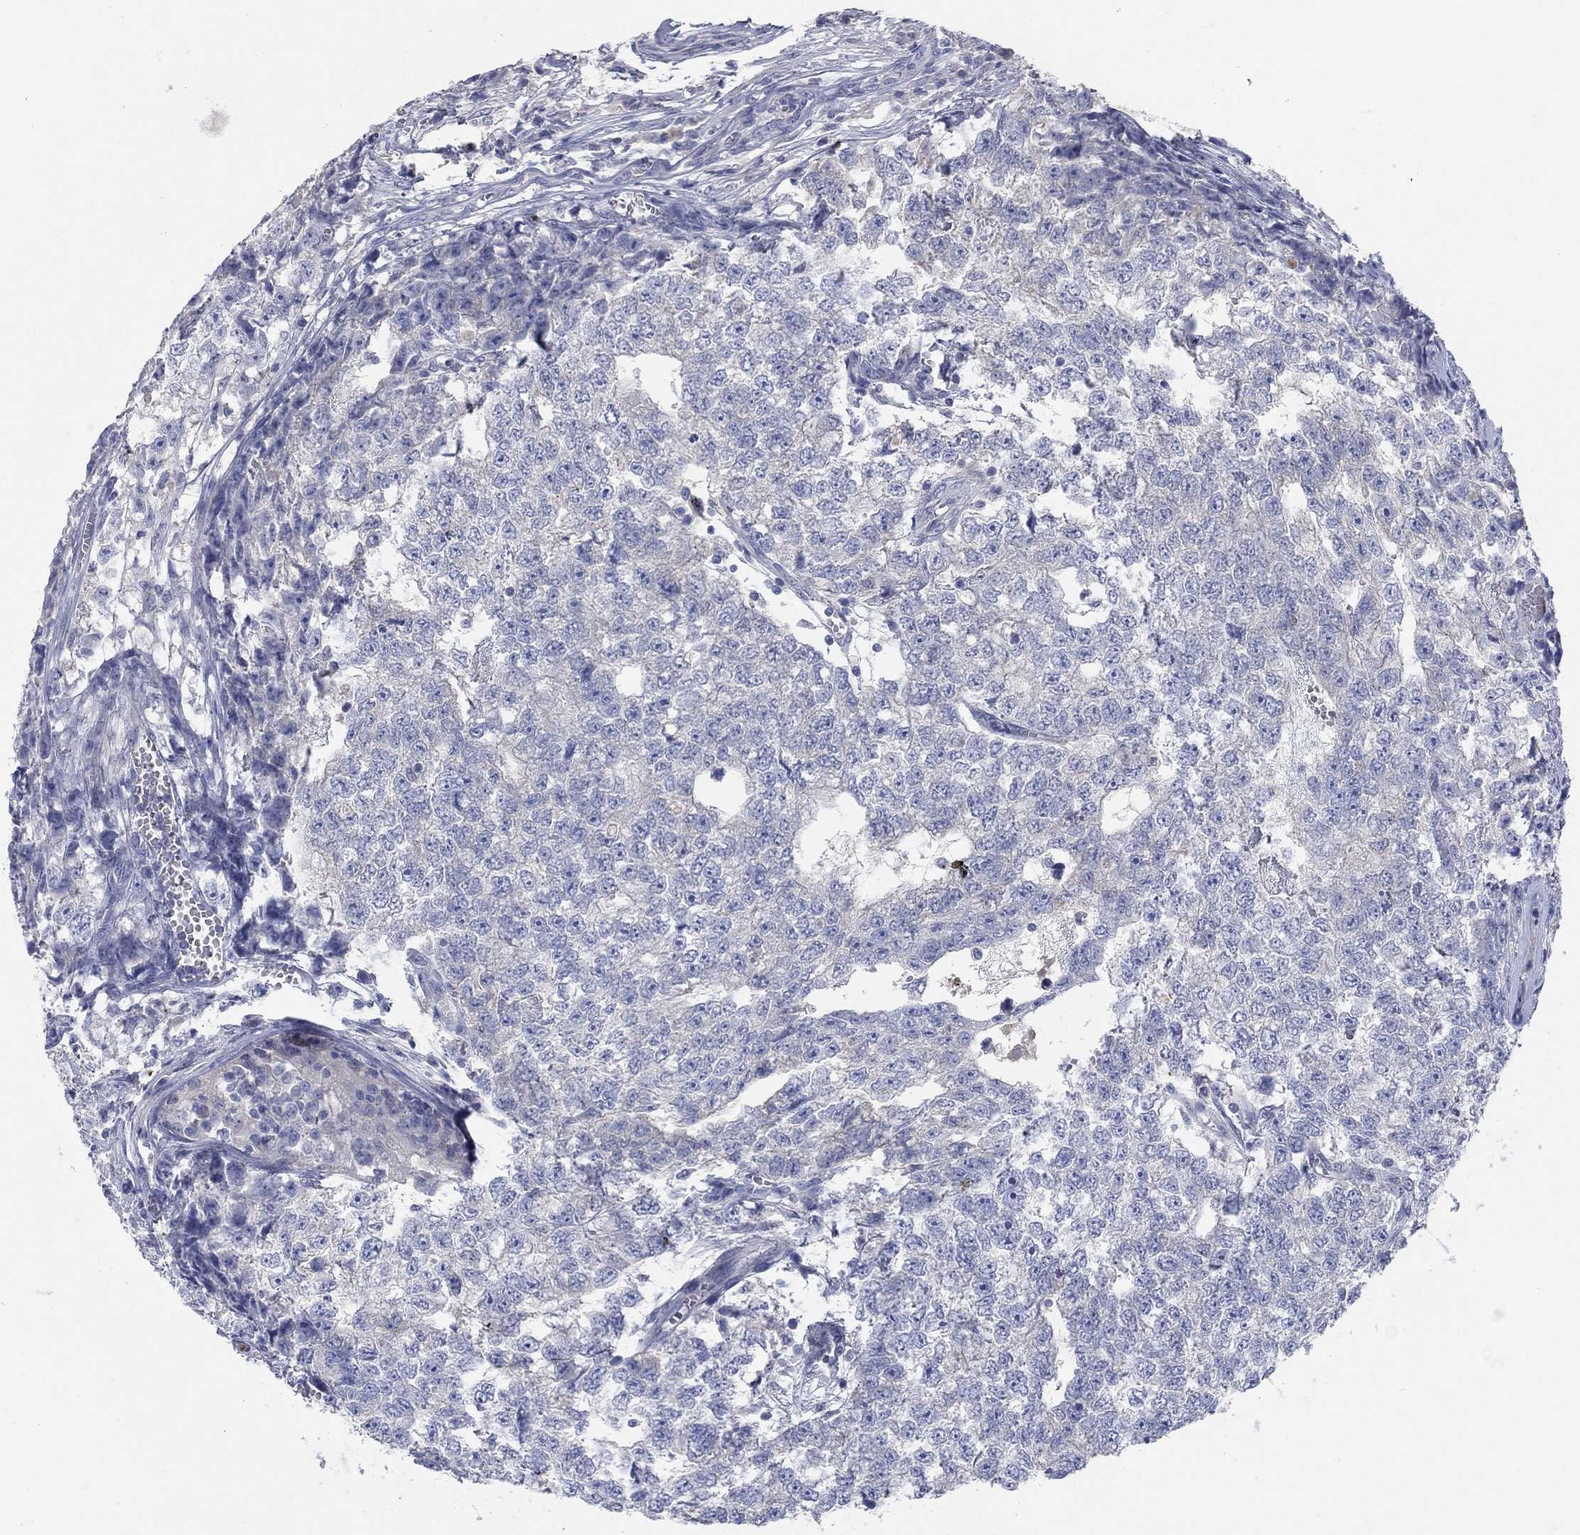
{"staining": {"intensity": "negative", "quantity": "none", "location": "none"}, "tissue": "testis cancer", "cell_type": "Tumor cells", "image_type": "cancer", "snomed": [{"axis": "morphology", "description": "Seminoma, NOS"}, {"axis": "morphology", "description": "Carcinoma, Embryonal, NOS"}, {"axis": "topography", "description": "Testis"}], "caption": "High power microscopy micrograph of an immunohistochemistry (IHC) histopathology image of embryonal carcinoma (testis), revealing no significant positivity in tumor cells.", "gene": "TMEM249", "patient": {"sex": "male", "age": 22}}